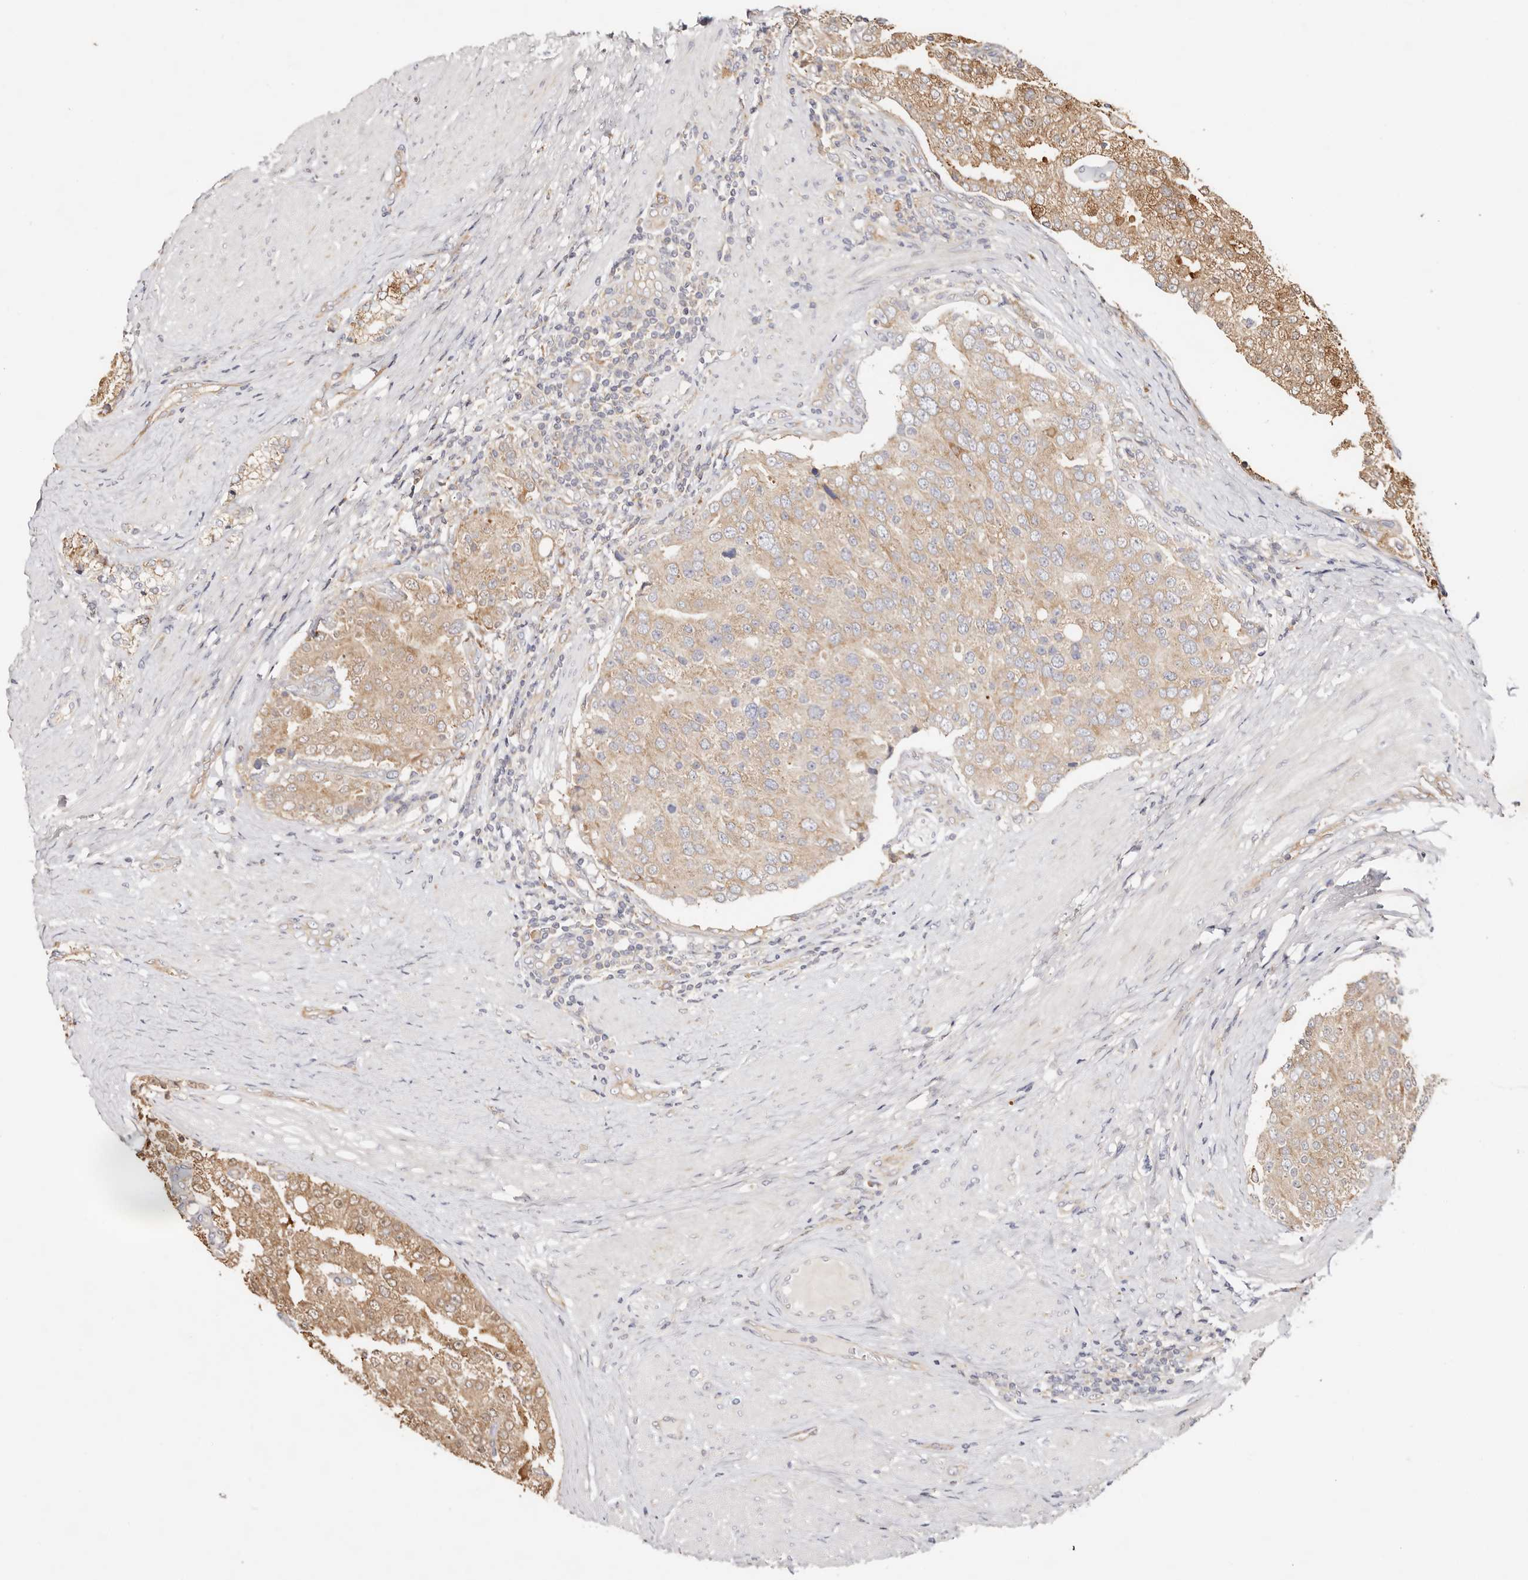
{"staining": {"intensity": "moderate", "quantity": ">75%", "location": "cytoplasmic/membranous"}, "tissue": "prostate cancer", "cell_type": "Tumor cells", "image_type": "cancer", "snomed": [{"axis": "morphology", "description": "Adenocarcinoma, High grade"}, {"axis": "topography", "description": "Prostate"}], "caption": "Brown immunohistochemical staining in prostate cancer (adenocarcinoma (high-grade)) demonstrates moderate cytoplasmic/membranous positivity in approximately >75% of tumor cells. The staining is performed using DAB brown chromogen to label protein expression. The nuclei are counter-stained blue using hematoxylin.", "gene": "GNA13", "patient": {"sex": "male", "age": 50}}